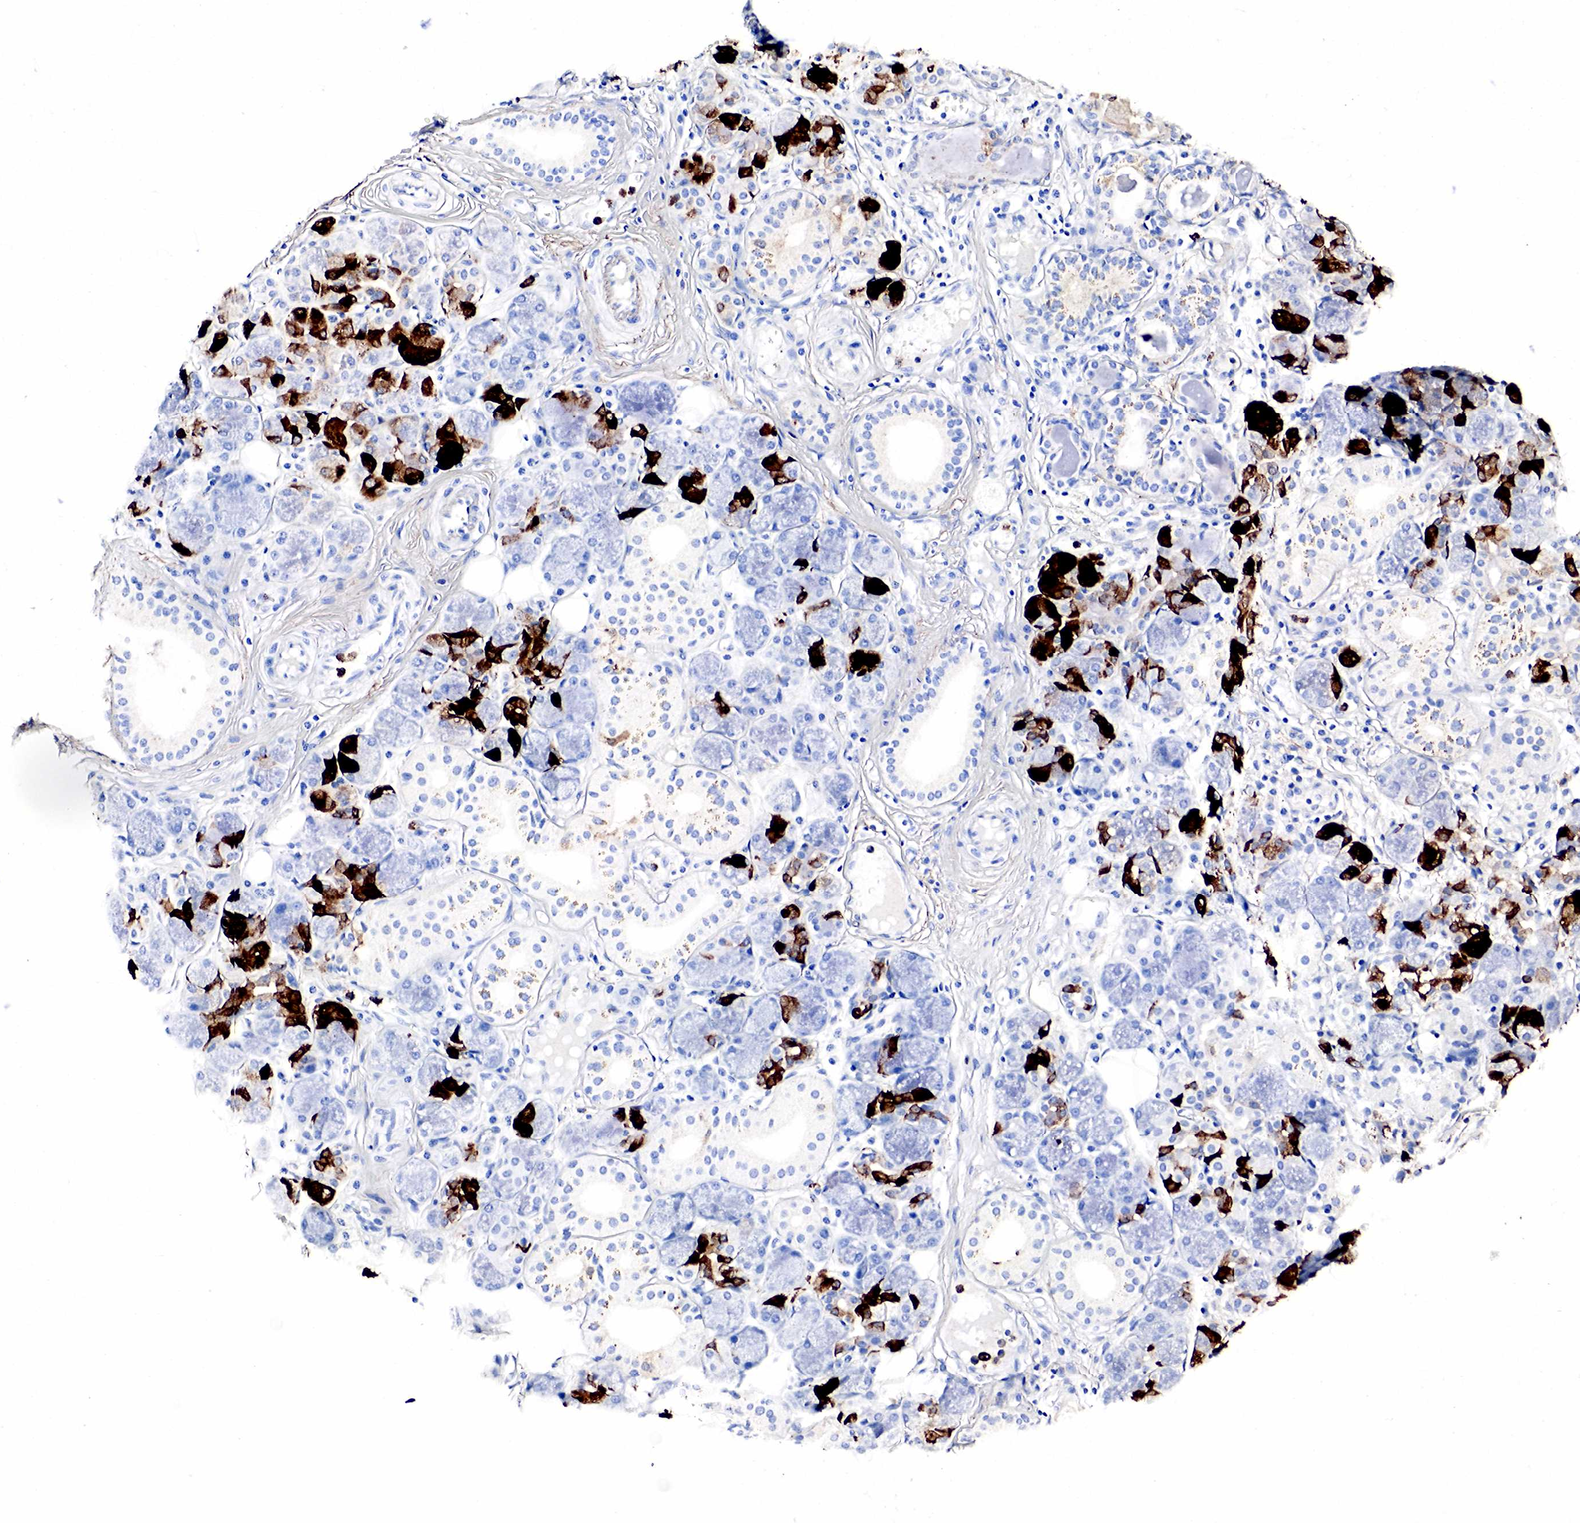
{"staining": {"intensity": "strong", "quantity": "<25%", "location": "cytoplasmic/membranous"}, "tissue": "salivary gland", "cell_type": "Glandular cells", "image_type": "normal", "snomed": [{"axis": "morphology", "description": "Normal tissue, NOS"}, {"axis": "topography", "description": "Salivary gland"}, {"axis": "topography", "description": "Peripheral nerve tissue"}], "caption": "Protein staining of benign salivary gland displays strong cytoplasmic/membranous expression in about <25% of glandular cells. The protein is stained brown, and the nuclei are stained in blue (DAB (3,3'-diaminobenzidine) IHC with brightfield microscopy, high magnification).", "gene": "LYZ", "patient": {"sex": "male", "age": 62}}